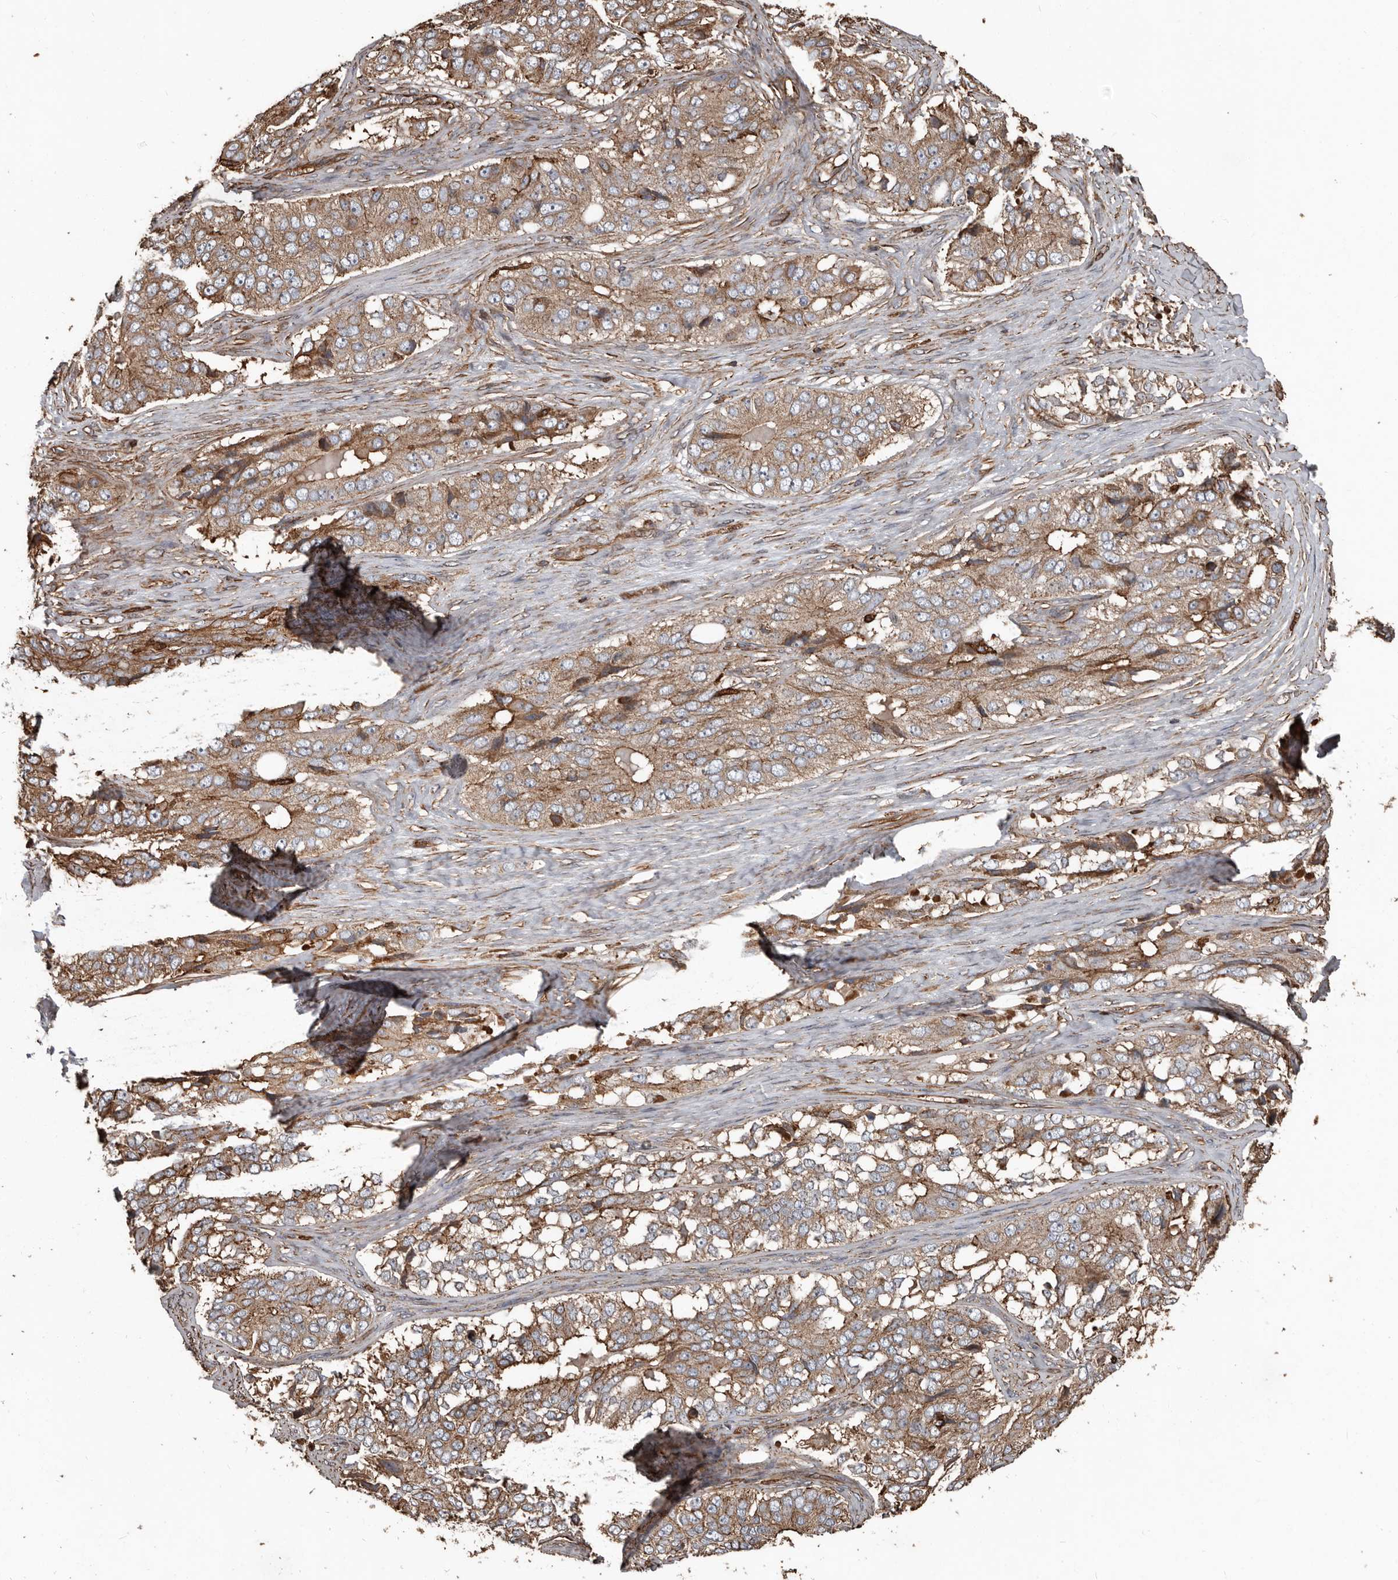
{"staining": {"intensity": "moderate", "quantity": ">75%", "location": "cytoplasmic/membranous"}, "tissue": "ovarian cancer", "cell_type": "Tumor cells", "image_type": "cancer", "snomed": [{"axis": "morphology", "description": "Carcinoma, endometroid"}, {"axis": "topography", "description": "Ovary"}], "caption": "Protein staining of ovarian cancer (endometroid carcinoma) tissue displays moderate cytoplasmic/membranous positivity in about >75% of tumor cells.", "gene": "DENND6B", "patient": {"sex": "female", "age": 51}}